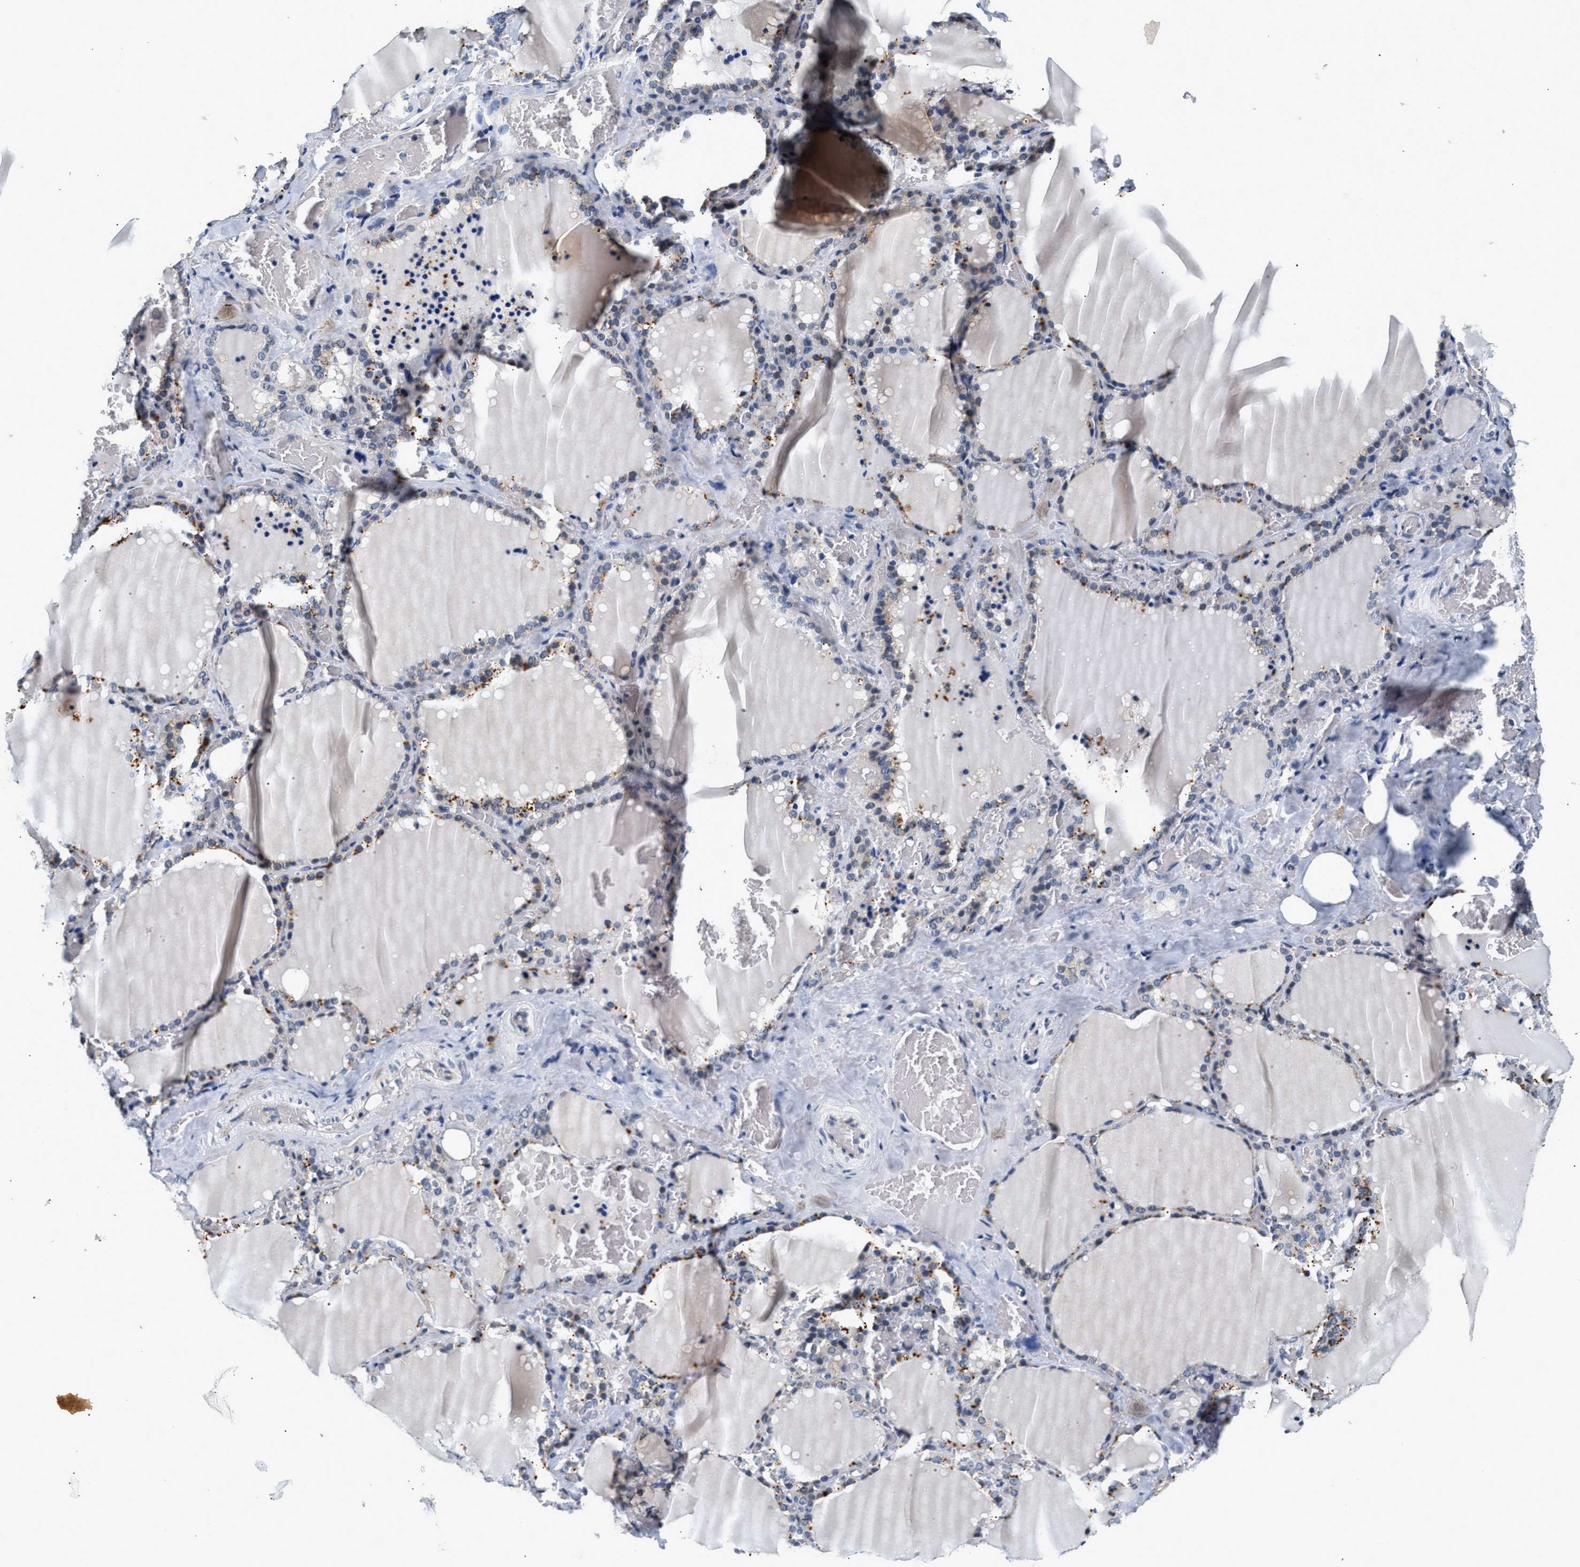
{"staining": {"intensity": "moderate", "quantity": "25%-75%", "location": "cytoplasmic/membranous,nuclear"}, "tissue": "thyroid gland", "cell_type": "Glandular cells", "image_type": "normal", "snomed": [{"axis": "morphology", "description": "Normal tissue, NOS"}, {"axis": "topography", "description": "Thyroid gland"}], "caption": "Moderate cytoplasmic/membranous,nuclear staining is present in about 25%-75% of glandular cells in unremarkable thyroid gland. (IHC, brightfield microscopy, high magnification).", "gene": "THOC1", "patient": {"sex": "female", "age": 22}}